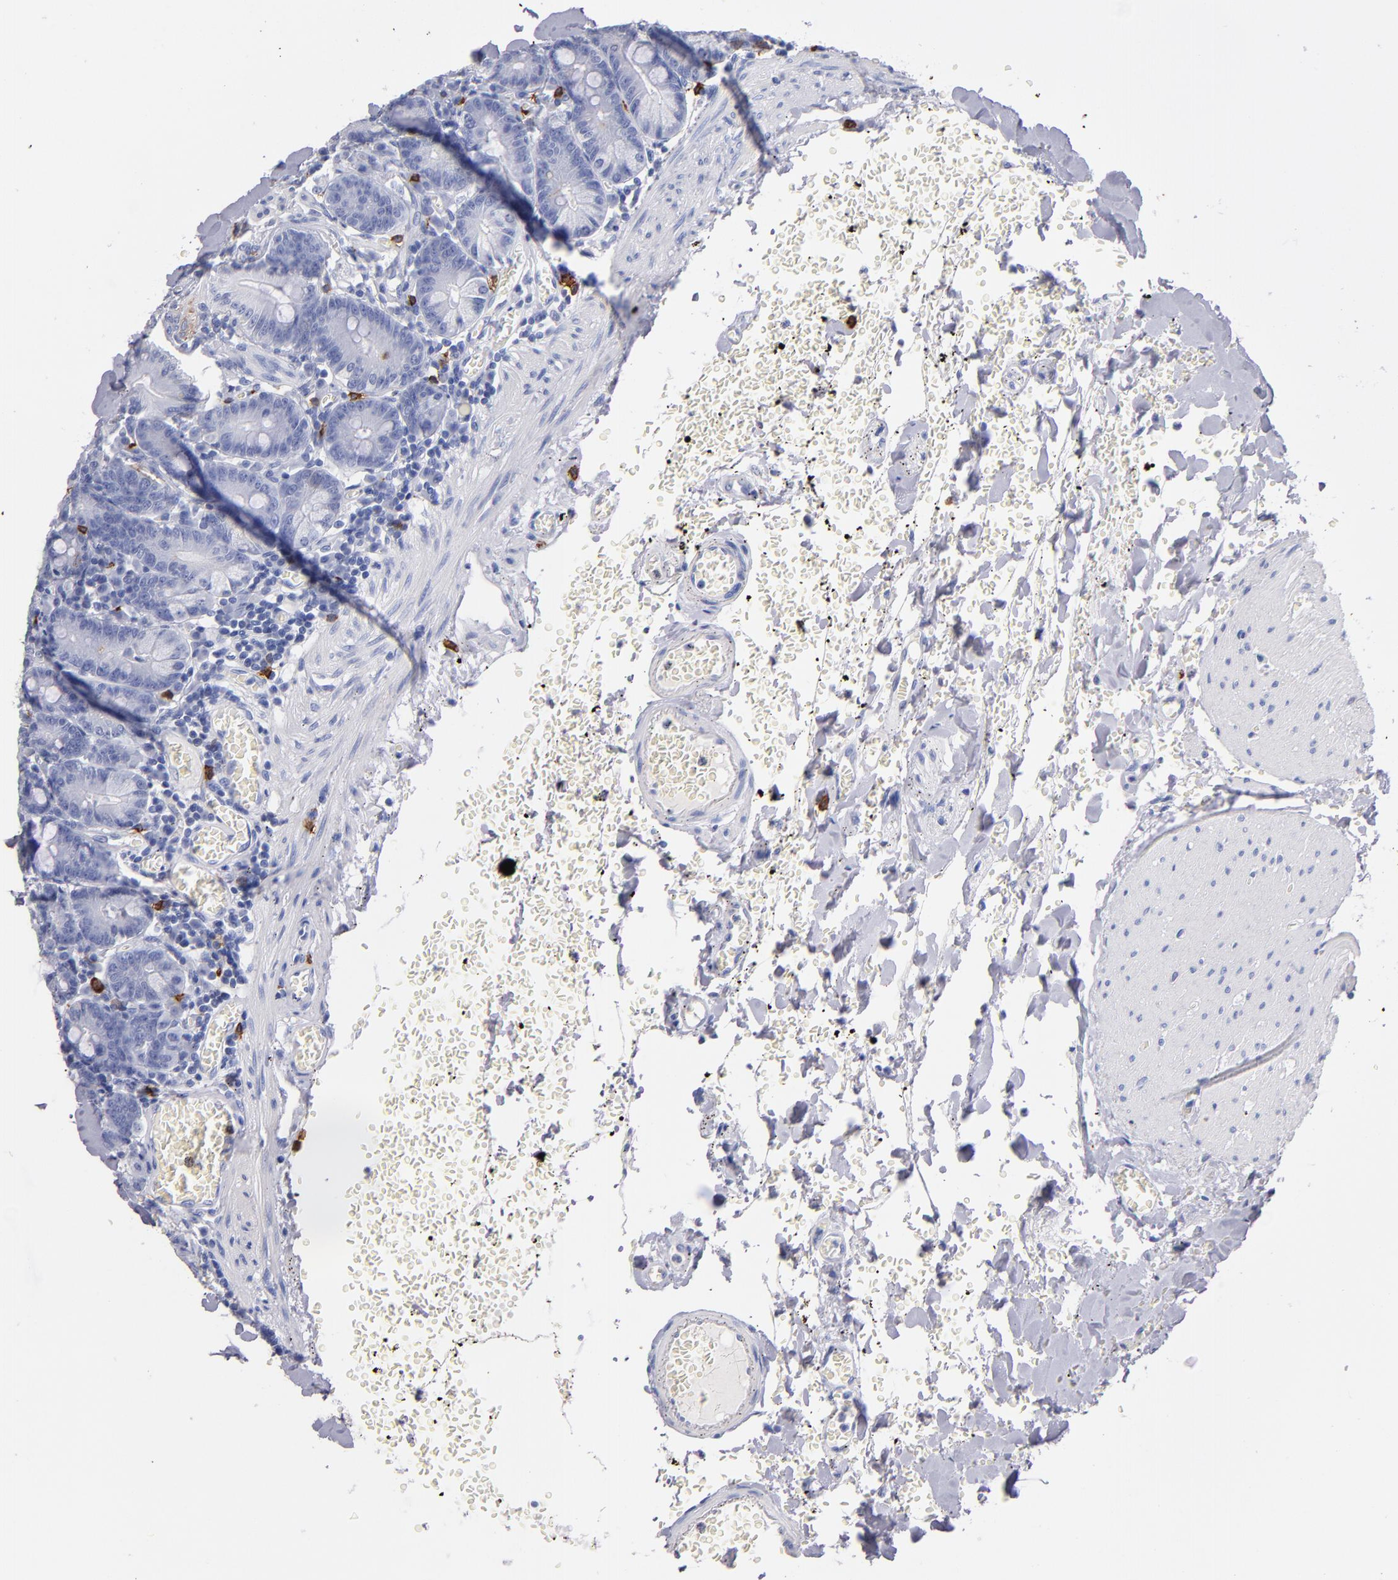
{"staining": {"intensity": "negative", "quantity": "none", "location": "none"}, "tissue": "small intestine", "cell_type": "Glandular cells", "image_type": "normal", "snomed": [{"axis": "morphology", "description": "Normal tissue, NOS"}, {"axis": "topography", "description": "Small intestine"}], "caption": "DAB (3,3'-diaminobenzidine) immunohistochemical staining of normal human small intestine exhibits no significant positivity in glandular cells.", "gene": "KIT", "patient": {"sex": "male", "age": 71}}